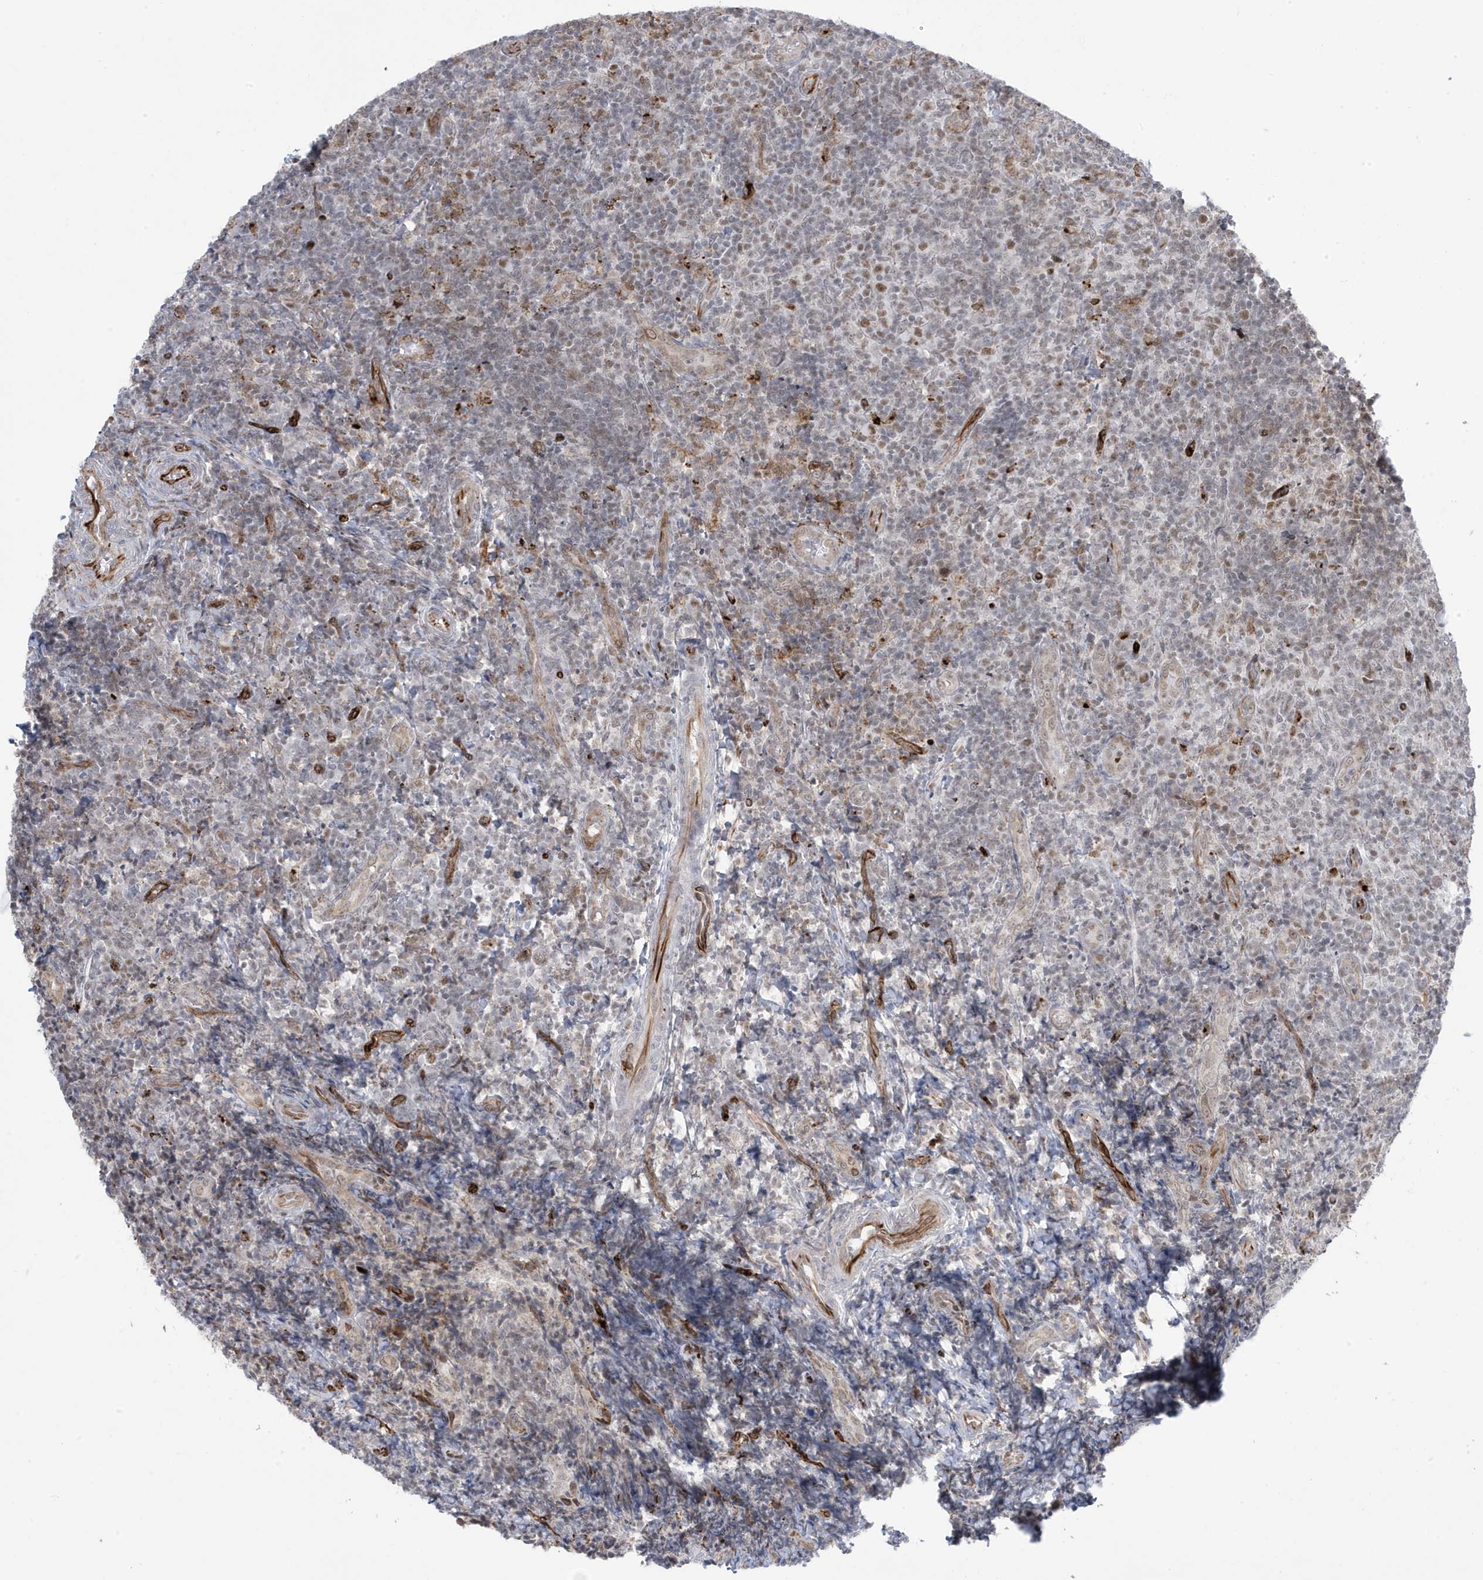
{"staining": {"intensity": "moderate", "quantity": ">75%", "location": "nuclear"}, "tissue": "tonsil", "cell_type": "Germinal center cells", "image_type": "normal", "snomed": [{"axis": "morphology", "description": "Normal tissue, NOS"}, {"axis": "topography", "description": "Tonsil"}], "caption": "Brown immunohistochemical staining in benign human tonsil exhibits moderate nuclear expression in approximately >75% of germinal center cells.", "gene": "ADAMTSL3", "patient": {"sex": "female", "age": 19}}